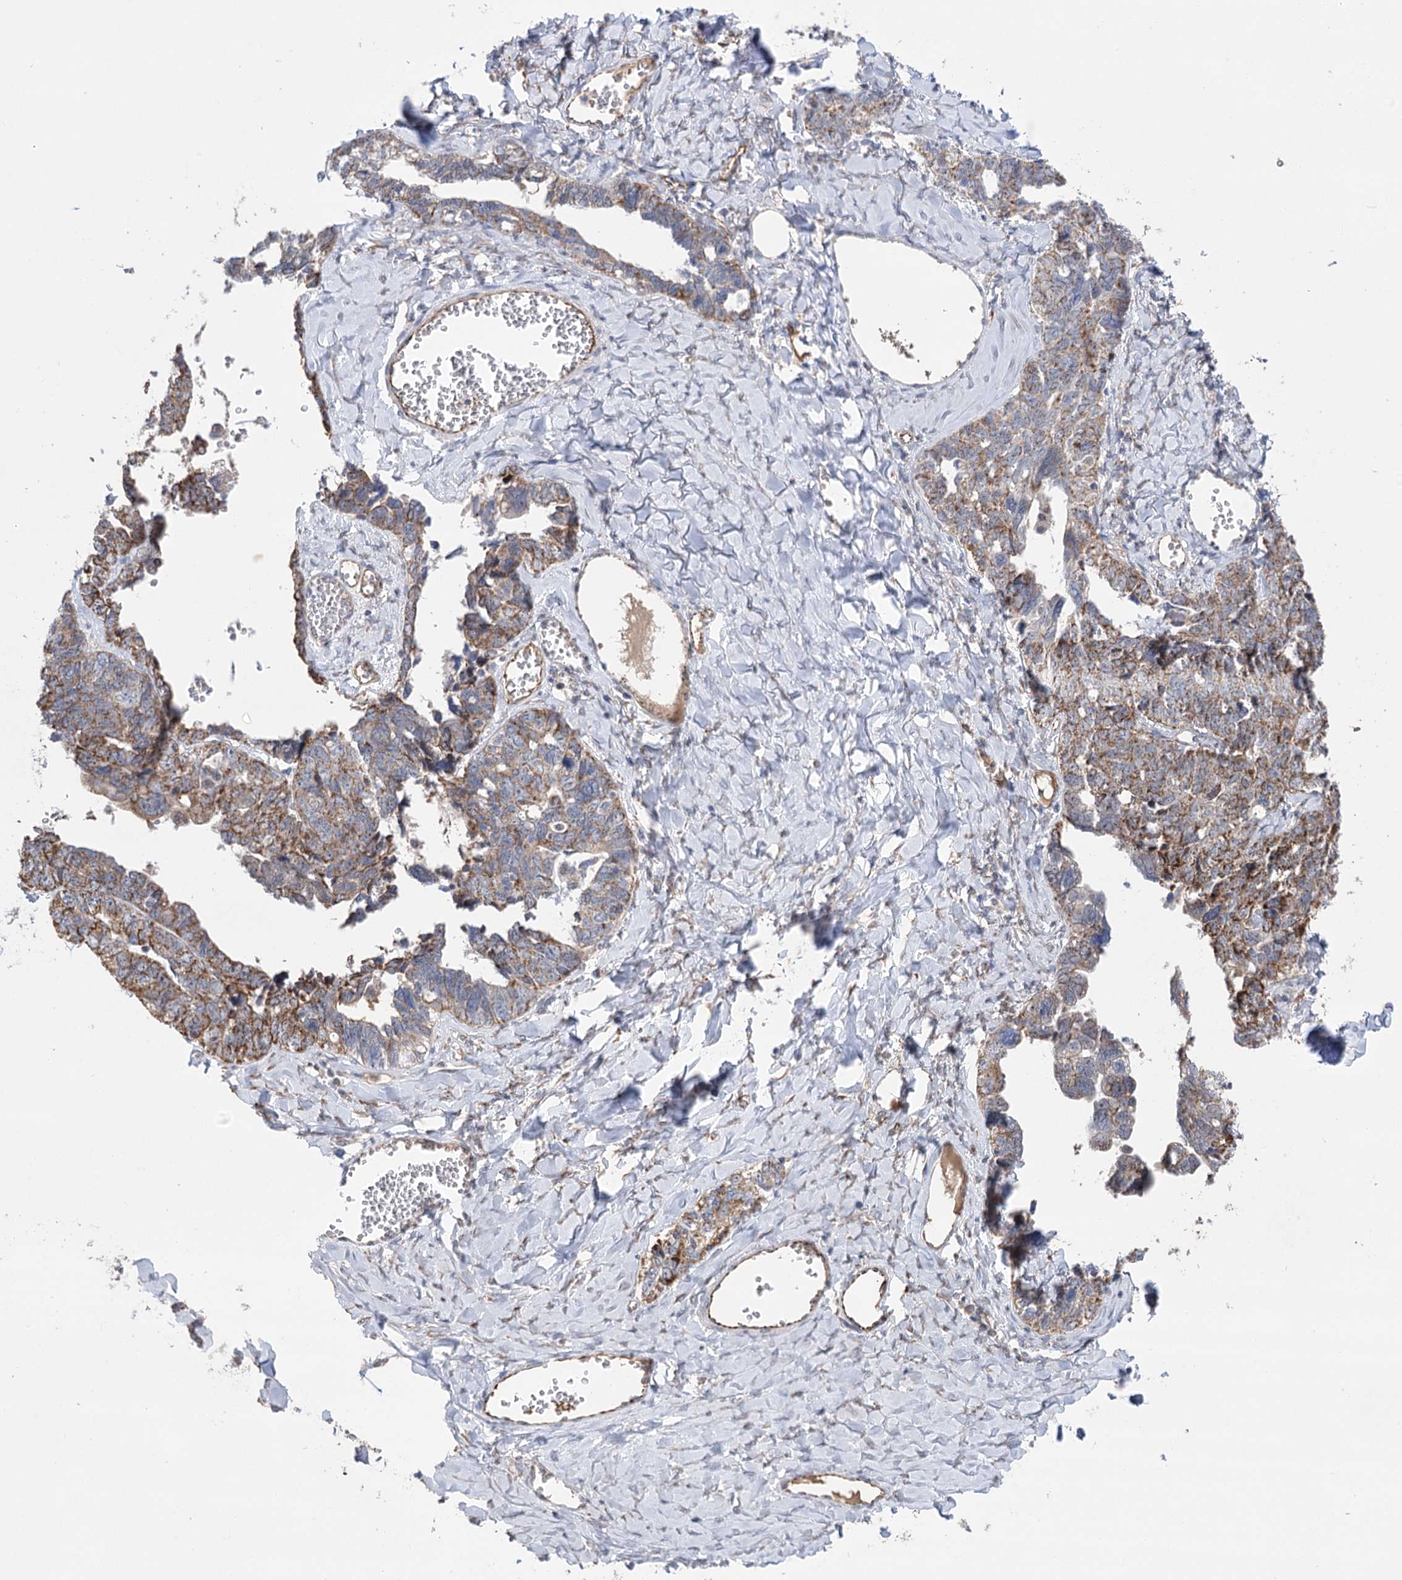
{"staining": {"intensity": "moderate", "quantity": ">75%", "location": "cytoplasmic/membranous"}, "tissue": "ovarian cancer", "cell_type": "Tumor cells", "image_type": "cancer", "snomed": [{"axis": "morphology", "description": "Cystadenocarcinoma, serous, NOS"}, {"axis": "topography", "description": "Ovary"}], "caption": "Immunohistochemistry image of neoplastic tissue: ovarian cancer (serous cystadenocarcinoma) stained using immunohistochemistry reveals medium levels of moderate protein expression localized specifically in the cytoplasmic/membranous of tumor cells, appearing as a cytoplasmic/membranous brown color.", "gene": "ECHDC3", "patient": {"sex": "female", "age": 79}}